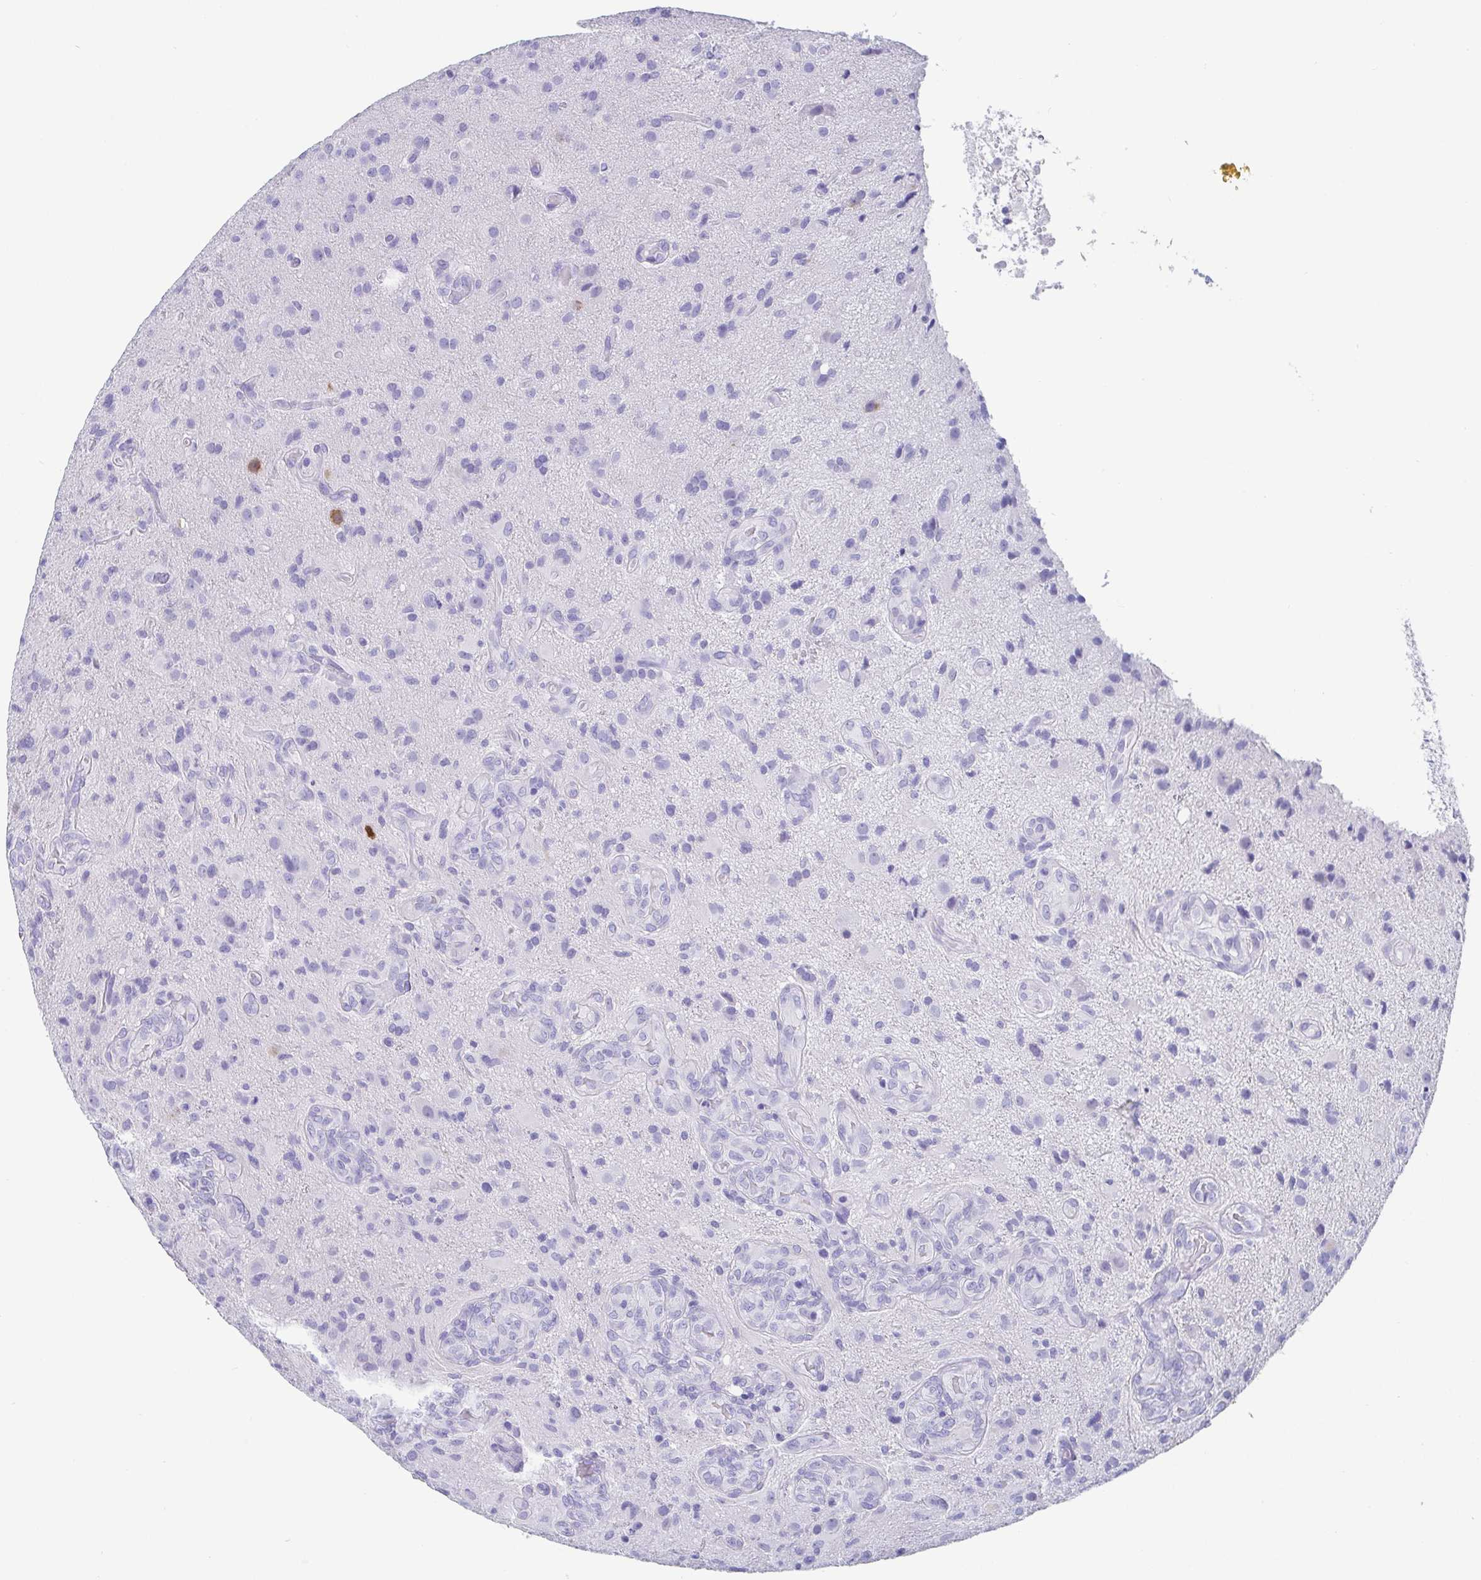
{"staining": {"intensity": "negative", "quantity": "none", "location": "none"}, "tissue": "glioma", "cell_type": "Tumor cells", "image_type": "cancer", "snomed": [{"axis": "morphology", "description": "Glioma, malignant, High grade"}, {"axis": "topography", "description": "Brain"}], "caption": "Immunohistochemical staining of human malignant high-grade glioma shows no significant staining in tumor cells. (DAB immunohistochemistry (IHC) with hematoxylin counter stain).", "gene": "SCGN", "patient": {"sex": "male", "age": 55}}